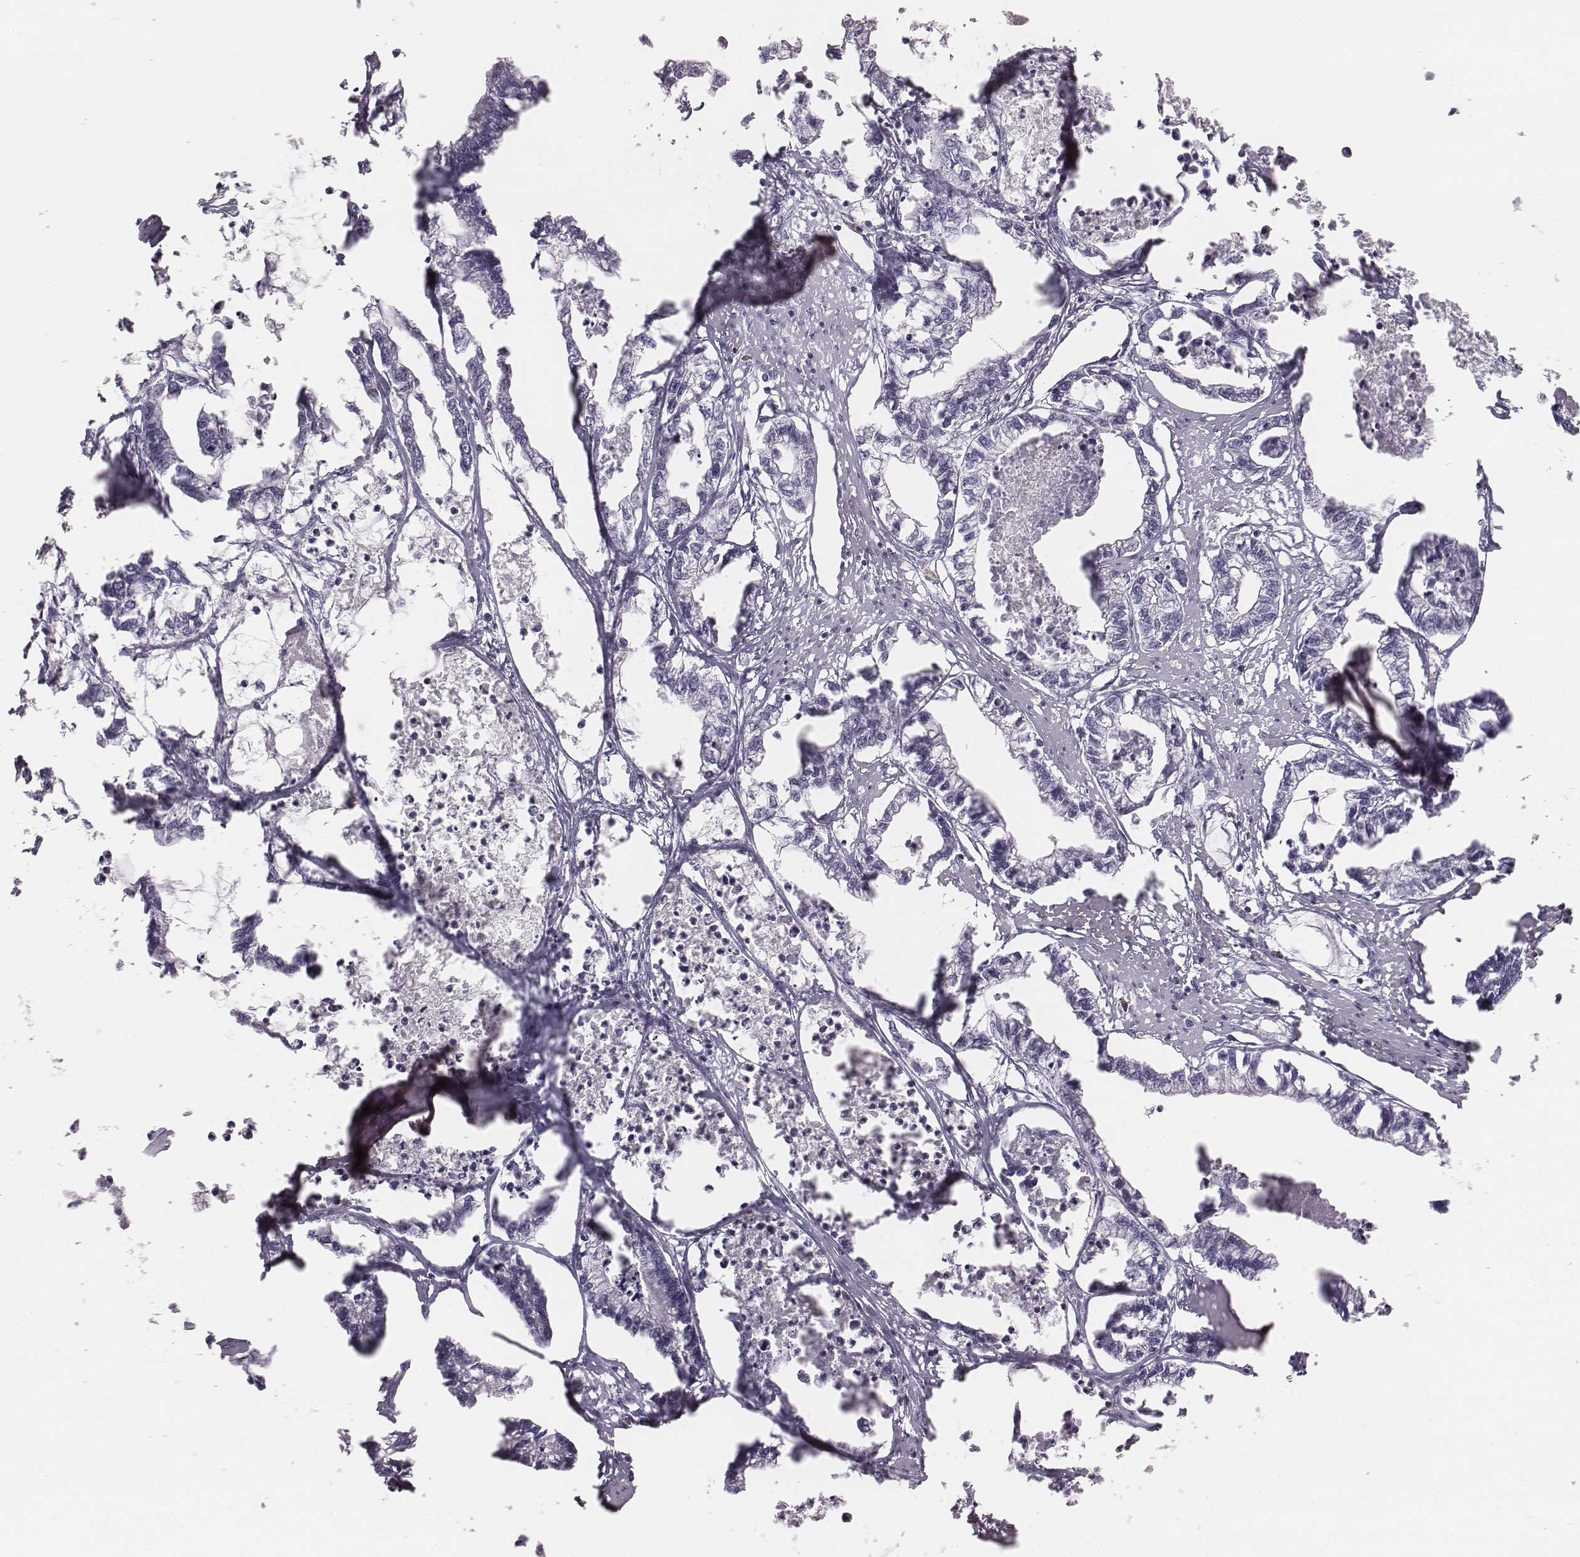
{"staining": {"intensity": "negative", "quantity": "none", "location": "none"}, "tissue": "stomach cancer", "cell_type": "Tumor cells", "image_type": "cancer", "snomed": [{"axis": "morphology", "description": "Adenocarcinoma, NOS"}, {"axis": "topography", "description": "Stomach"}], "caption": "Photomicrograph shows no protein staining in tumor cells of adenocarcinoma (stomach) tissue.", "gene": "C6orf58", "patient": {"sex": "male", "age": 83}}